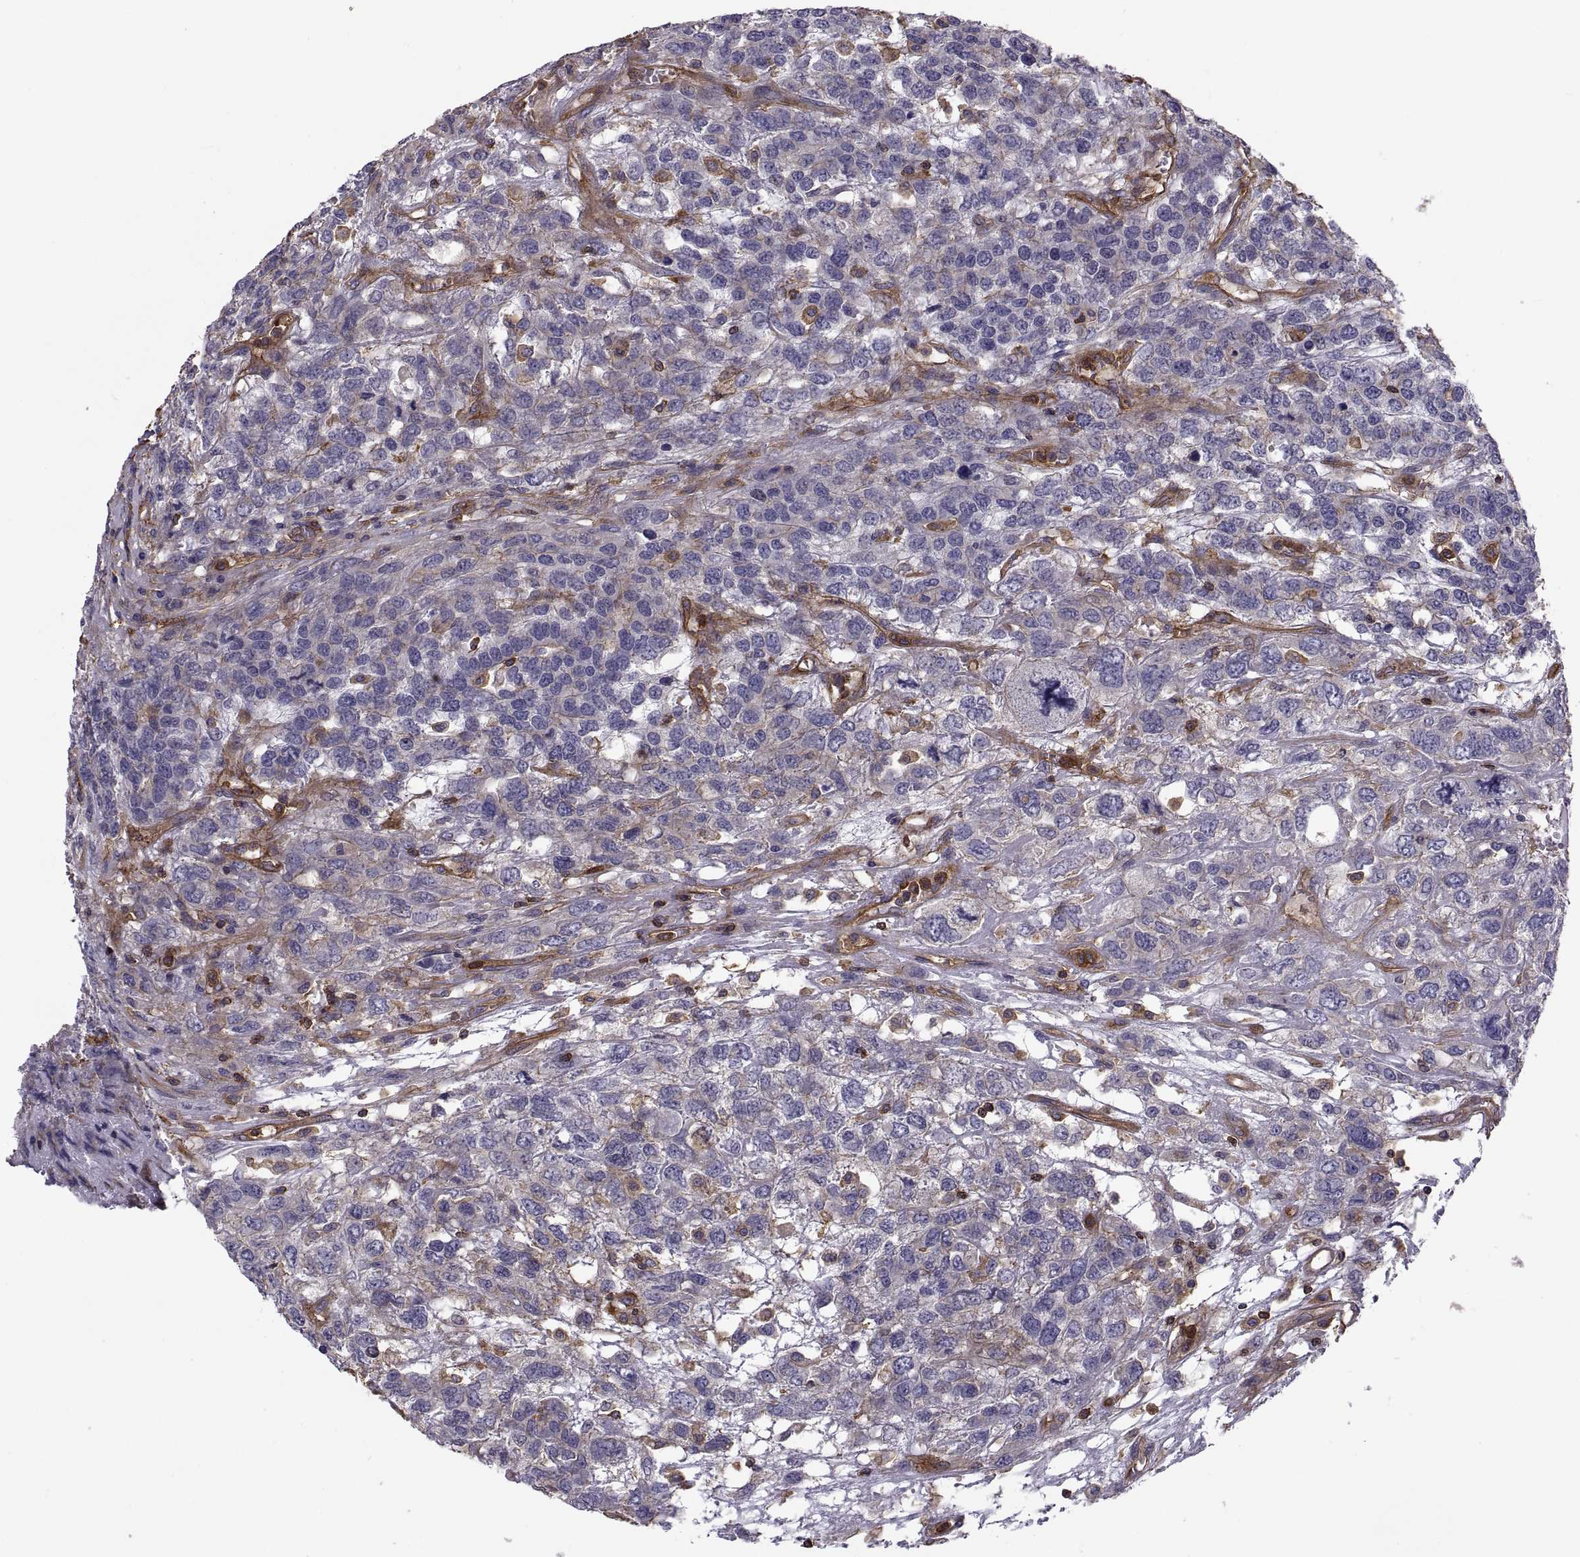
{"staining": {"intensity": "moderate", "quantity": "<25%", "location": "cytoplasmic/membranous"}, "tissue": "testis cancer", "cell_type": "Tumor cells", "image_type": "cancer", "snomed": [{"axis": "morphology", "description": "Seminoma, NOS"}, {"axis": "topography", "description": "Testis"}], "caption": "There is low levels of moderate cytoplasmic/membranous positivity in tumor cells of testis cancer, as demonstrated by immunohistochemical staining (brown color).", "gene": "MYH9", "patient": {"sex": "male", "age": 52}}